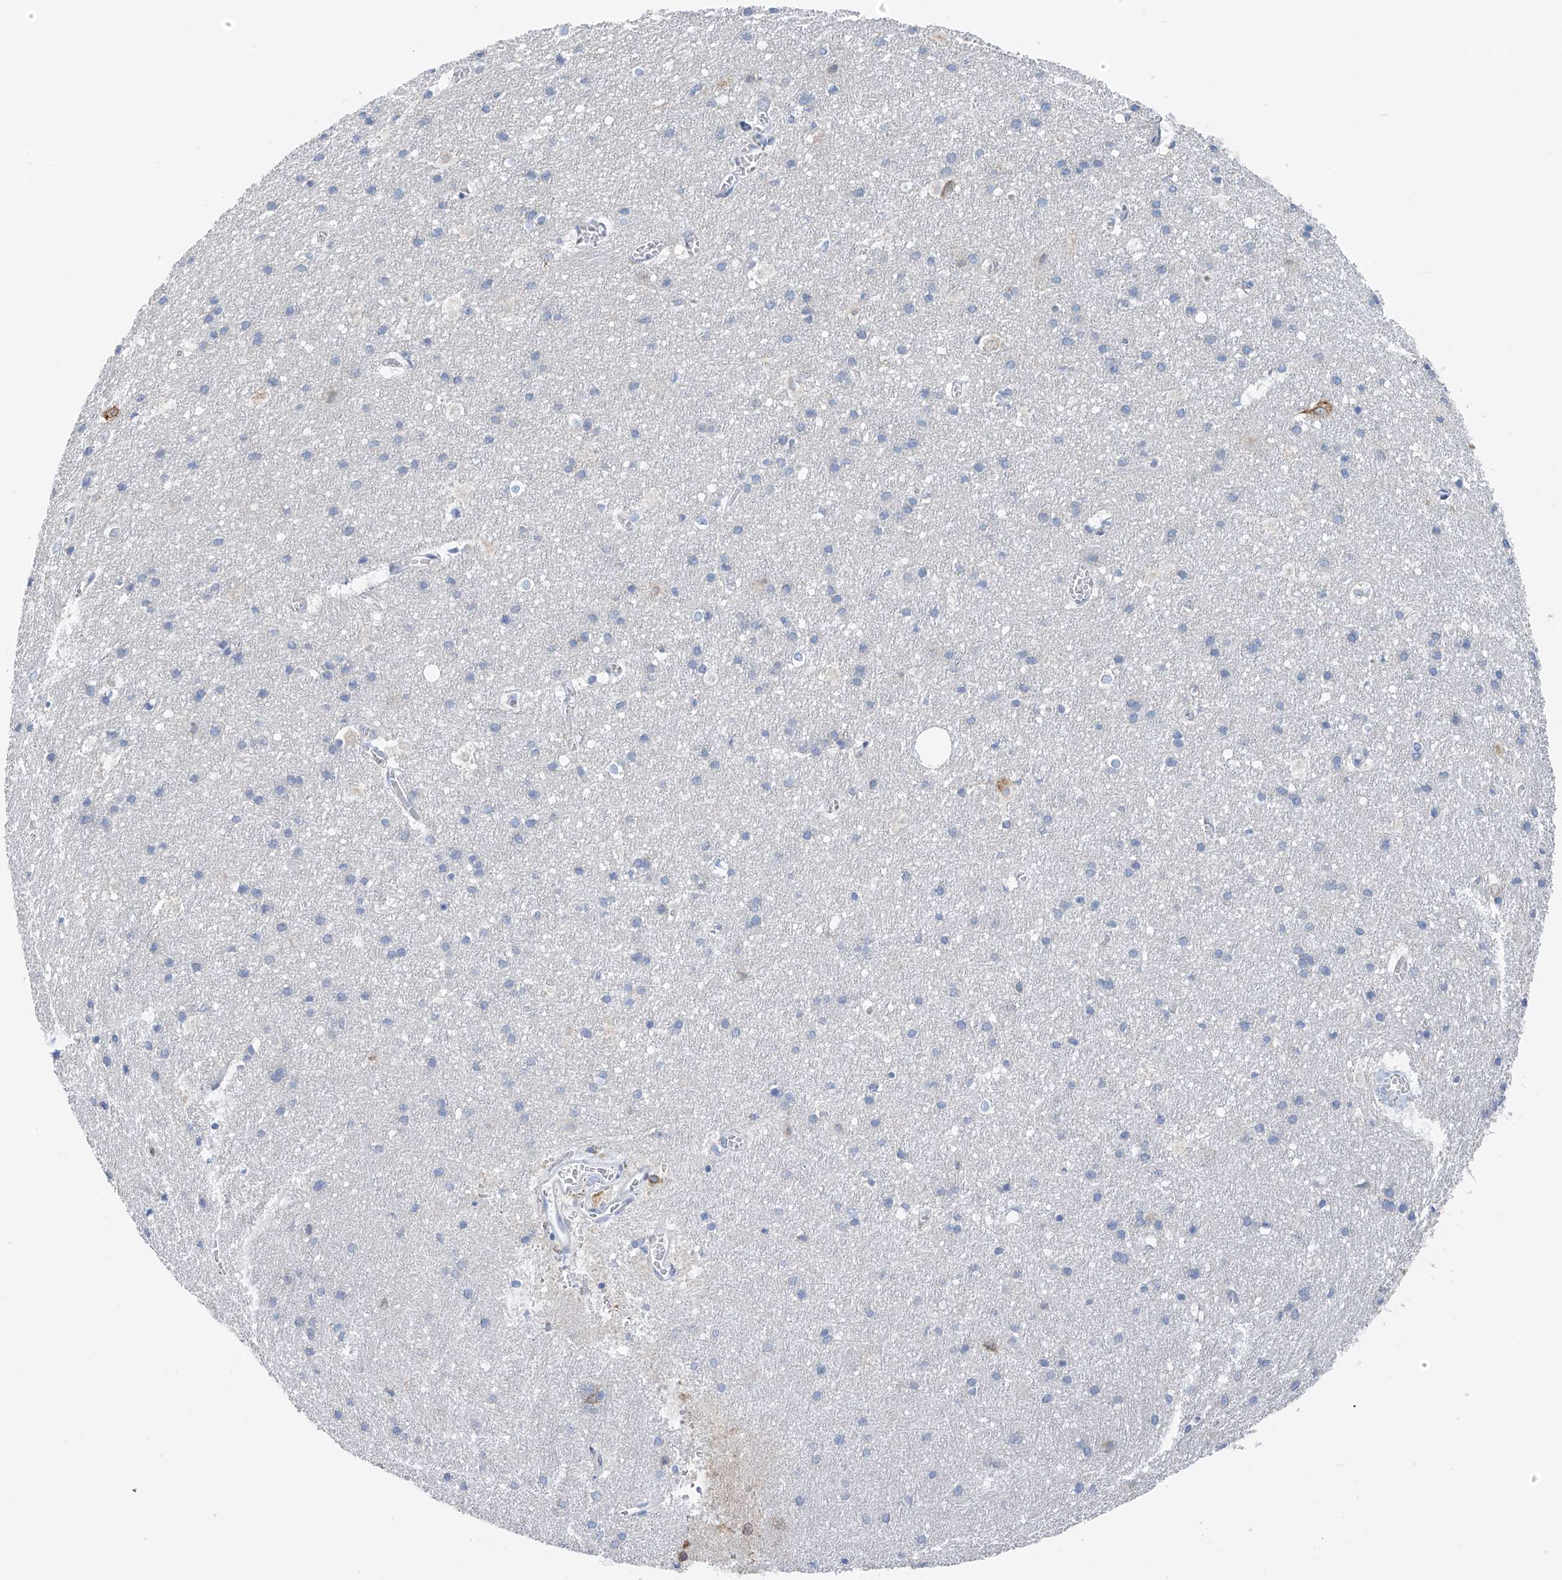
{"staining": {"intensity": "negative", "quantity": "none", "location": "none"}, "tissue": "cerebral cortex", "cell_type": "Endothelial cells", "image_type": "normal", "snomed": [{"axis": "morphology", "description": "Normal tissue, NOS"}, {"axis": "topography", "description": "Cerebral cortex"}], "caption": "The immunohistochemistry (IHC) image has no significant staining in endothelial cells of cerebral cortex. (Immunohistochemistry (ihc), brightfield microscopy, high magnification).", "gene": "POMGNT2", "patient": {"sex": "male", "age": 54}}